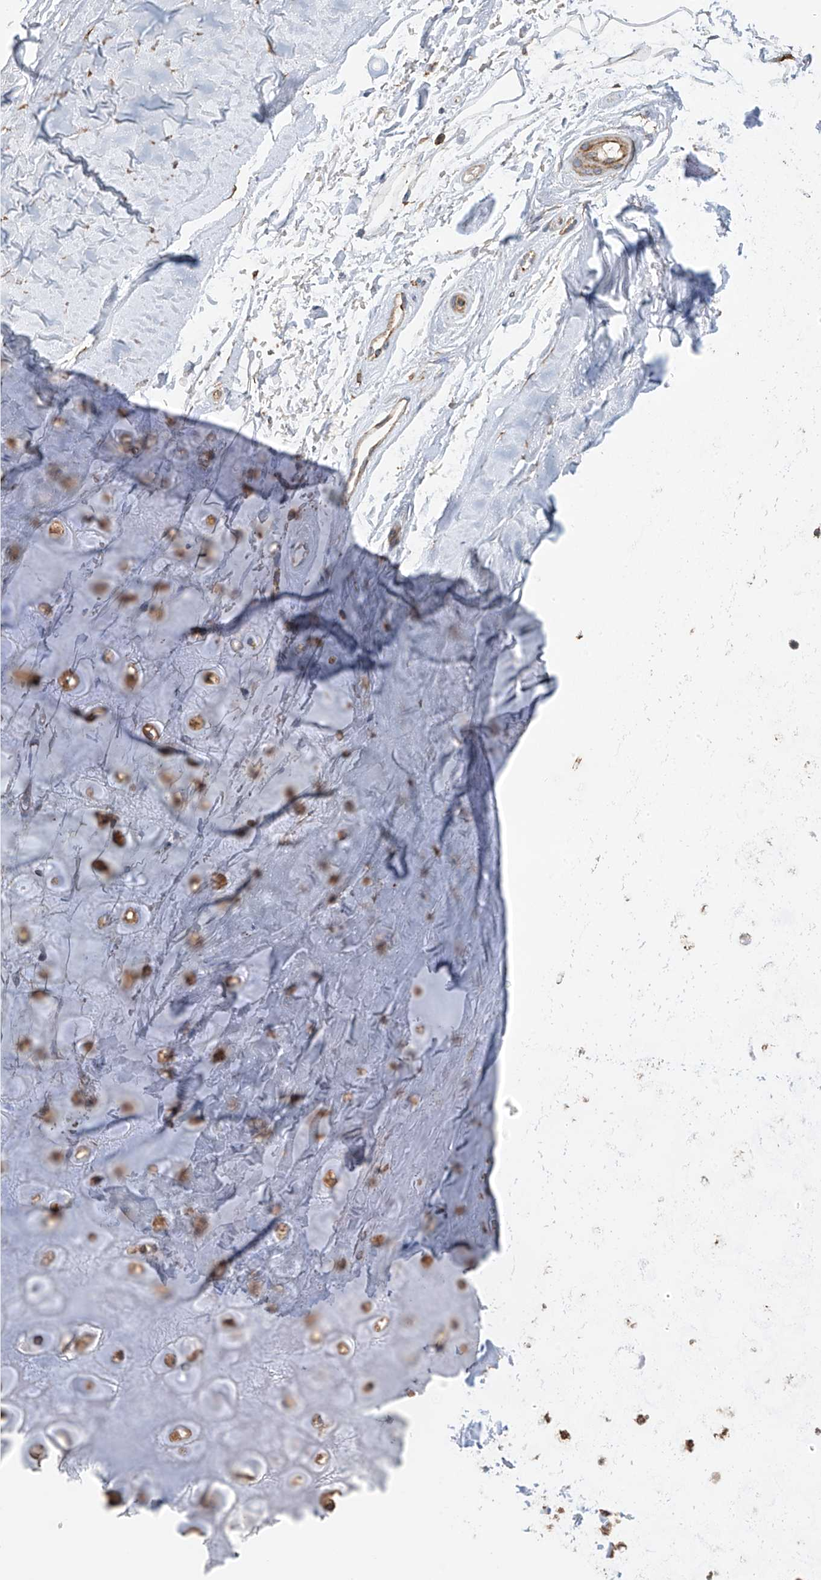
{"staining": {"intensity": "weak", "quantity": "25%-75%", "location": "cytoplasmic/membranous"}, "tissue": "adipose tissue", "cell_type": "Adipocytes", "image_type": "normal", "snomed": [{"axis": "morphology", "description": "Normal tissue, NOS"}, {"axis": "morphology", "description": "Basal cell carcinoma"}, {"axis": "topography", "description": "Skin"}], "caption": "A high-resolution histopathology image shows IHC staining of normal adipose tissue, which demonstrates weak cytoplasmic/membranous staining in approximately 25%-75% of adipocytes.", "gene": "PHACTR4", "patient": {"sex": "female", "age": 89}}